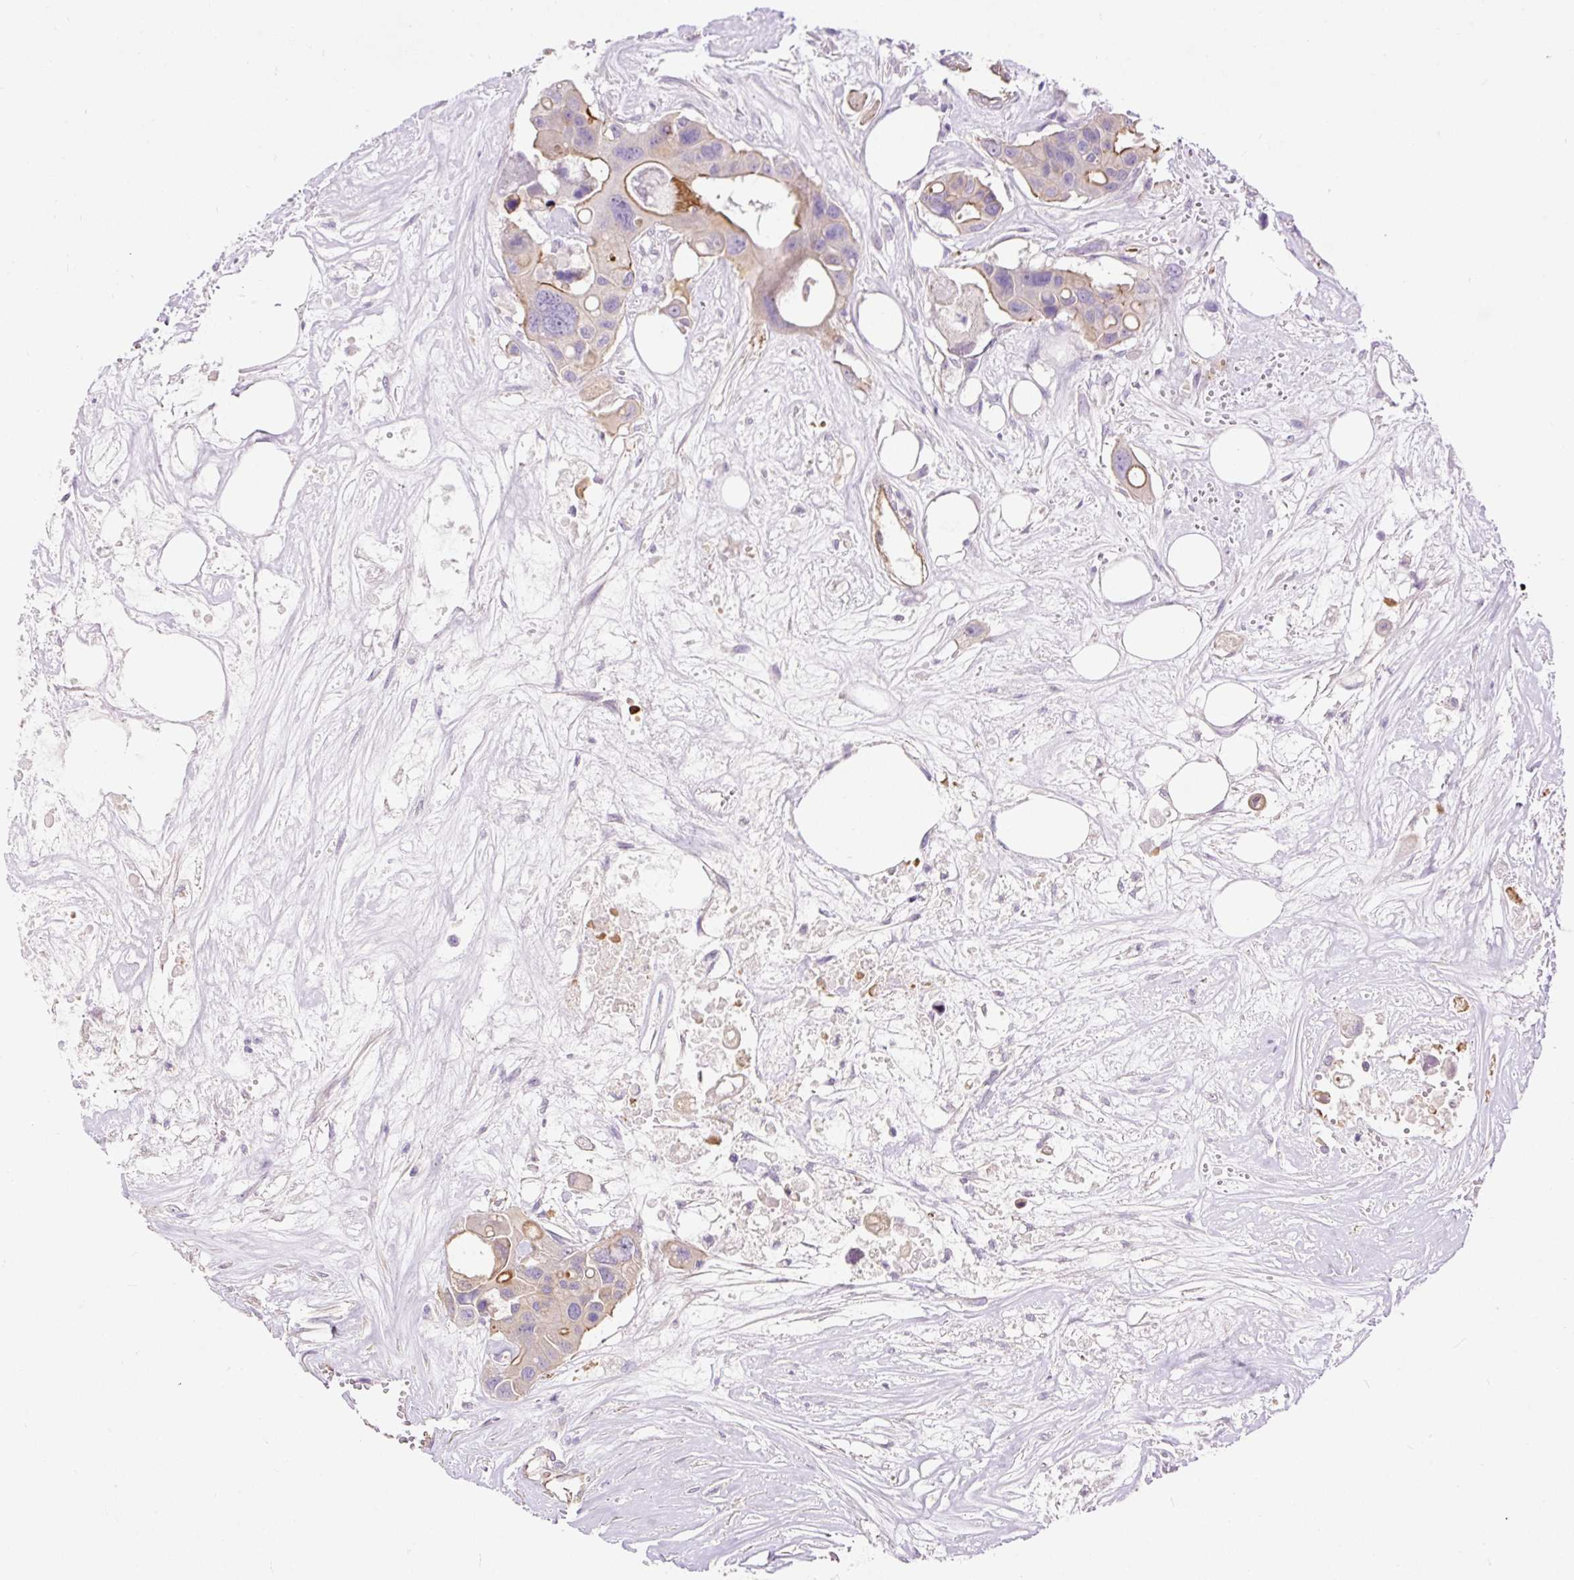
{"staining": {"intensity": "strong", "quantity": "<25%", "location": "cytoplasmic/membranous"}, "tissue": "colorectal cancer", "cell_type": "Tumor cells", "image_type": "cancer", "snomed": [{"axis": "morphology", "description": "Adenocarcinoma, NOS"}, {"axis": "topography", "description": "Colon"}], "caption": "High-power microscopy captured an immunohistochemistry (IHC) image of adenocarcinoma (colorectal), revealing strong cytoplasmic/membranous staining in approximately <25% of tumor cells.", "gene": "MAGEB16", "patient": {"sex": "male", "age": 77}}